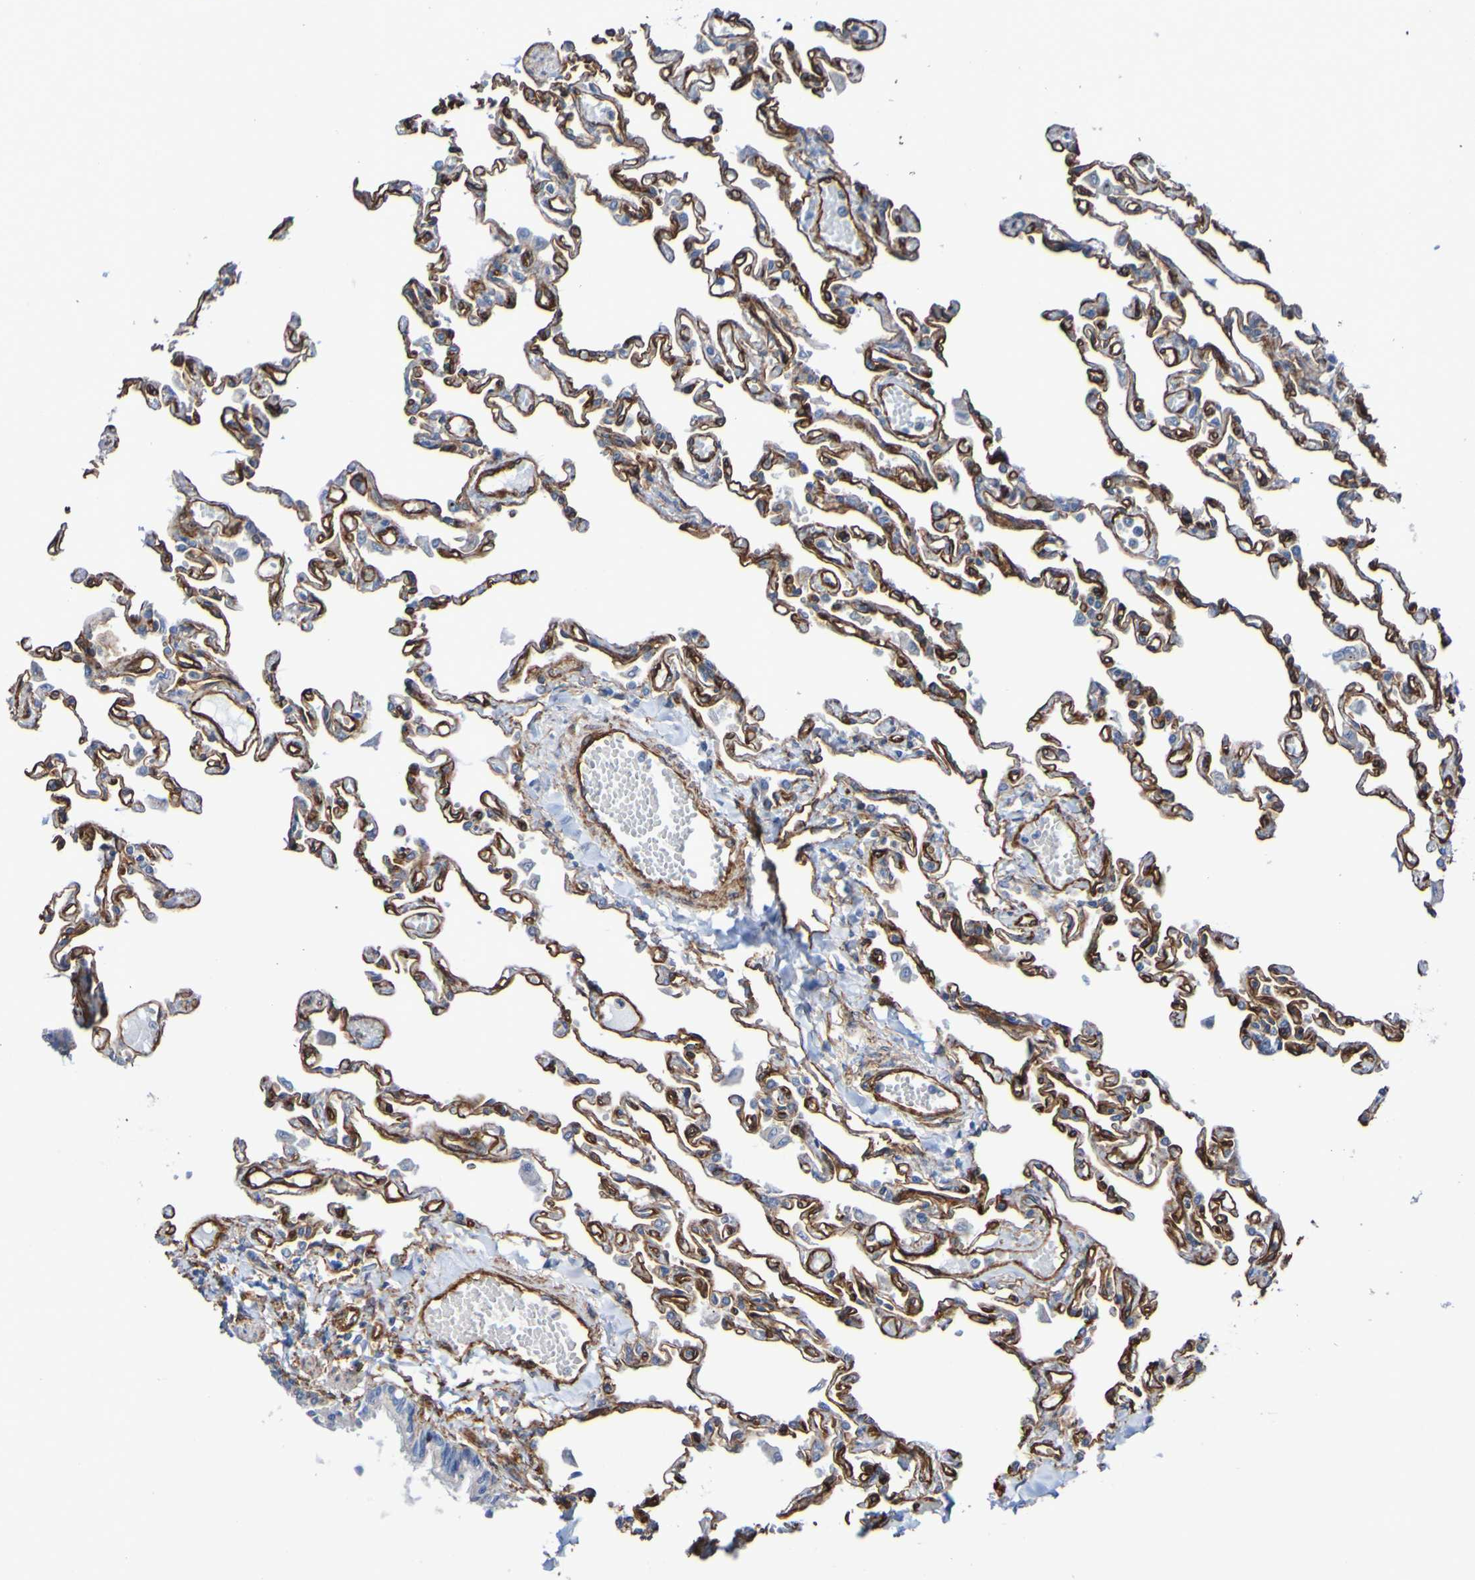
{"staining": {"intensity": "strong", "quantity": ">75%", "location": "cytoplasmic/membranous"}, "tissue": "lung", "cell_type": "Alveolar cells", "image_type": "normal", "snomed": [{"axis": "morphology", "description": "Normal tissue, NOS"}, {"axis": "topography", "description": "Lung"}], "caption": "Immunohistochemical staining of unremarkable human lung exhibits >75% levels of strong cytoplasmic/membranous protein expression in approximately >75% of alveolar cells.", "gene": "ELMOD3", "patient": {"sex": "male", "age": 21}}